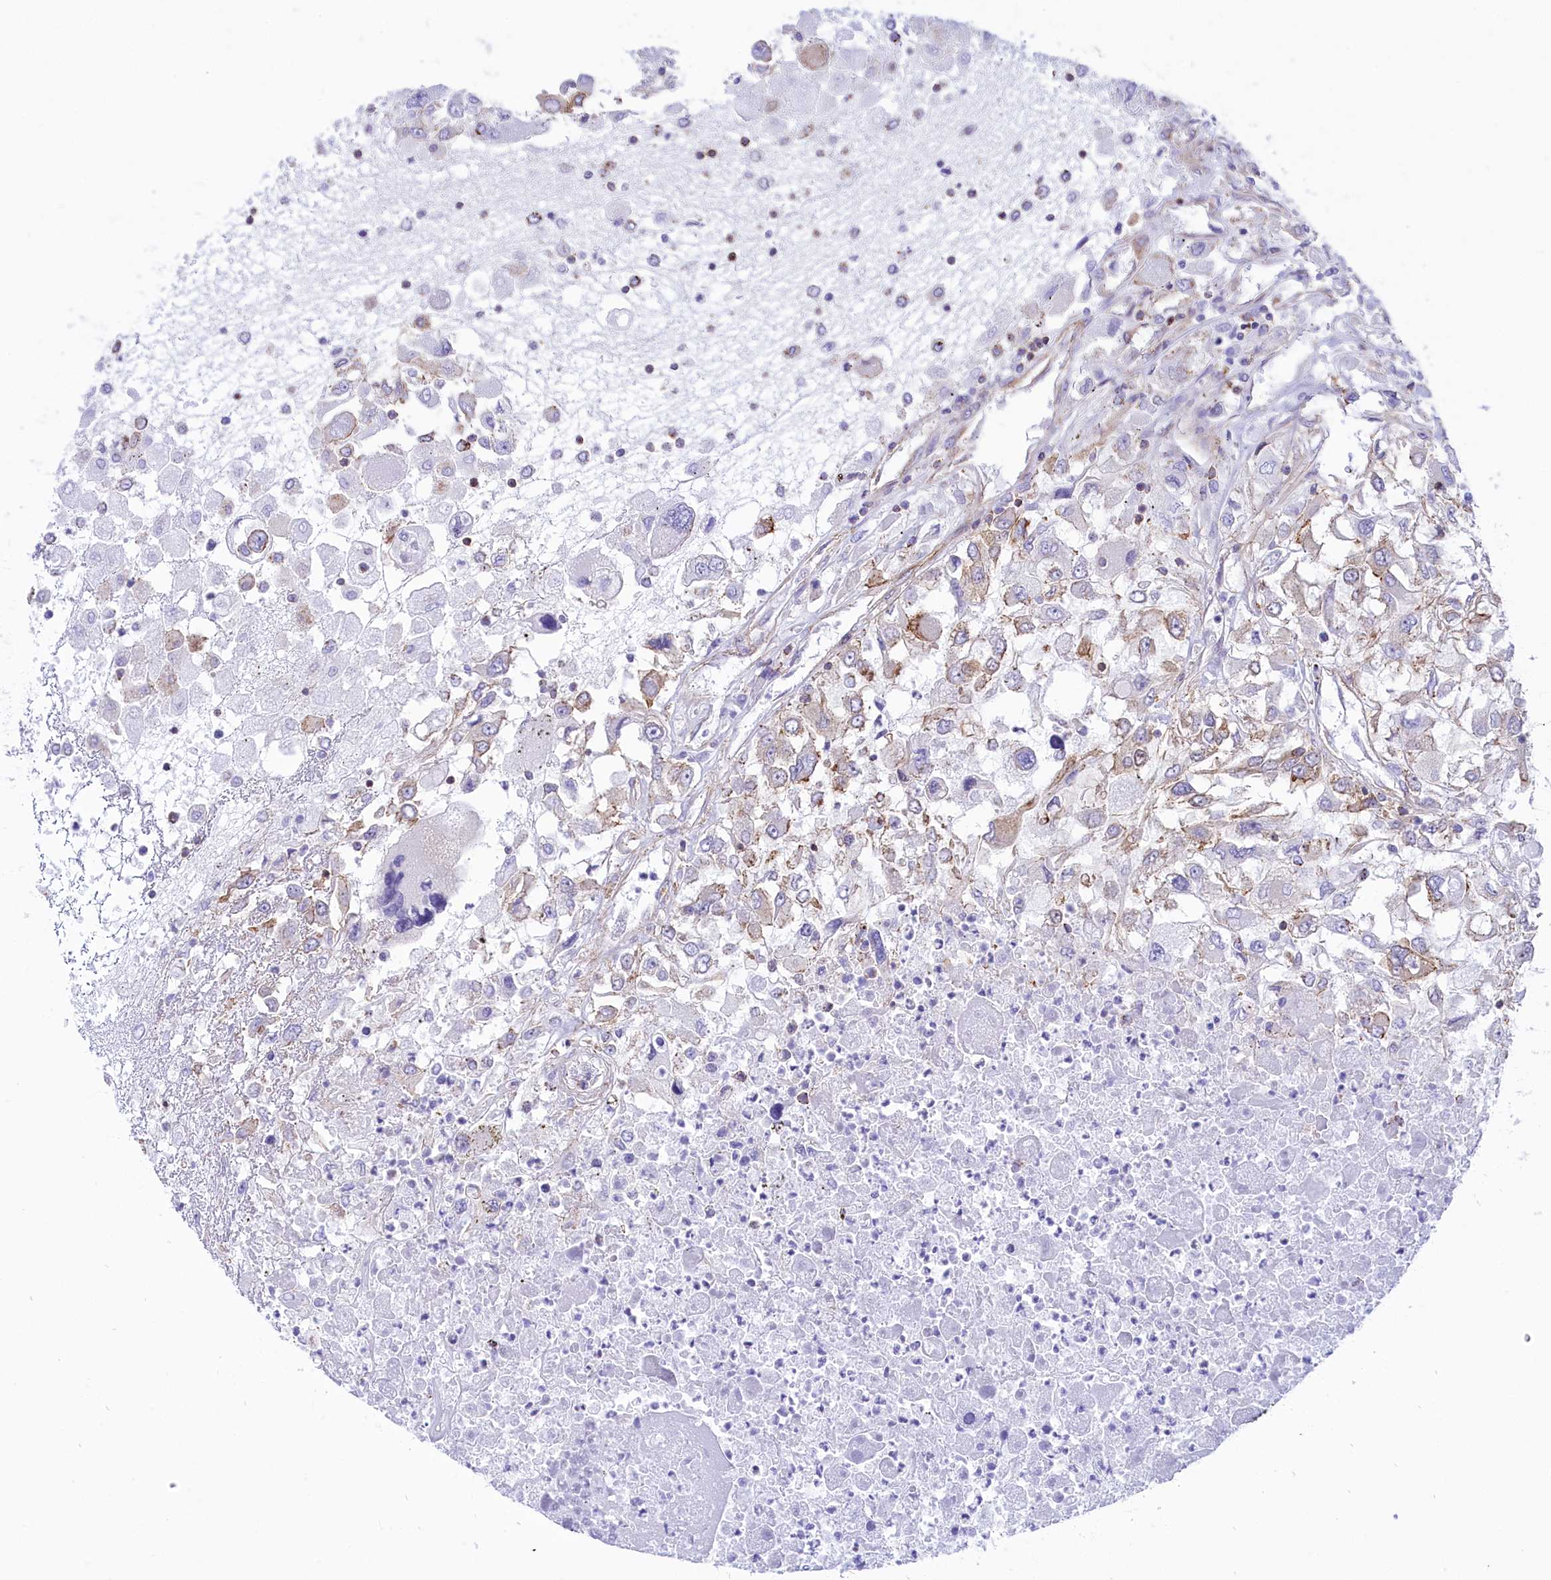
{"staining": {"intensity": "weak", "quantity": "<25%", "location": "cytoplasmic/membranous"}, "tissue": "renal cancer", "cell_type": "Tumor cells", "image_type": "cancer", "snomed": [{"axis": "morphology", "description": "Adenocarcinoma, NOS"}, {"axis": "topography", "description": "Kidney"}], "caption": "DAB immunohistochemical staining of renal adenocarcinoma shows no significant positivity in tumor cells.", "gene": "SEPTIN9", "patient": {"sex": "female", "age": 52}}